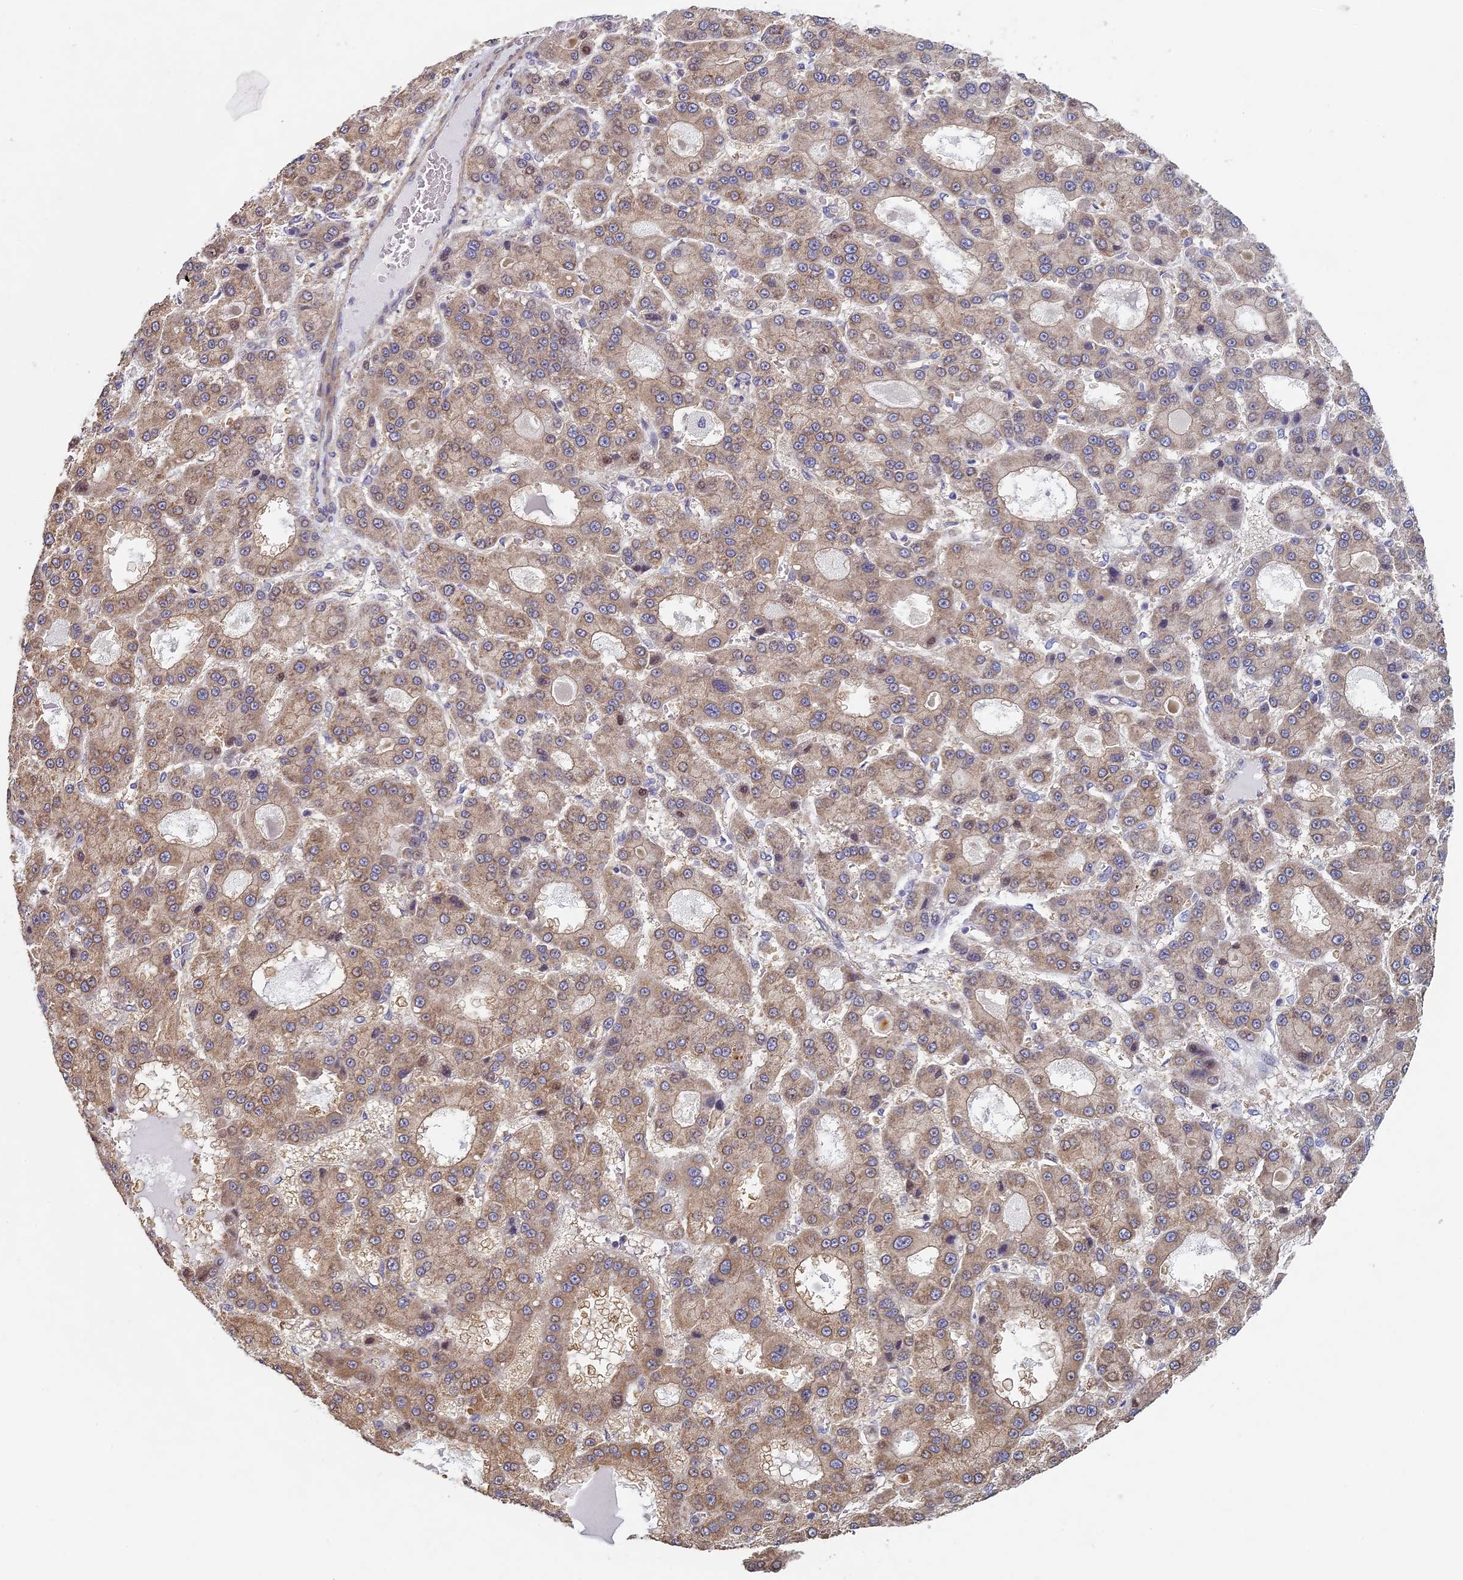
{"staining": {"intensity": "moderate", "quantity": ">75%", "location": "cytoplasmic/membranous"}, "tissue": "liver cancer", "cell_type": "Tumor cells", "image_type": "cancer", "snomed": [{"axis": "morphology", "description": "Carcinoma, Hepatocellular, NOS"}, {"axis": "topography", "description": "Liver"}], "caption": "Brown immunohistochemical staining in liver hepatocellular carcinoma displays moderate cytoplasmic/membranous positivity in approximately >75% of tumor cells.", "gene": "DIXDC1", "patient": {"sex": "male", "age": 70}}